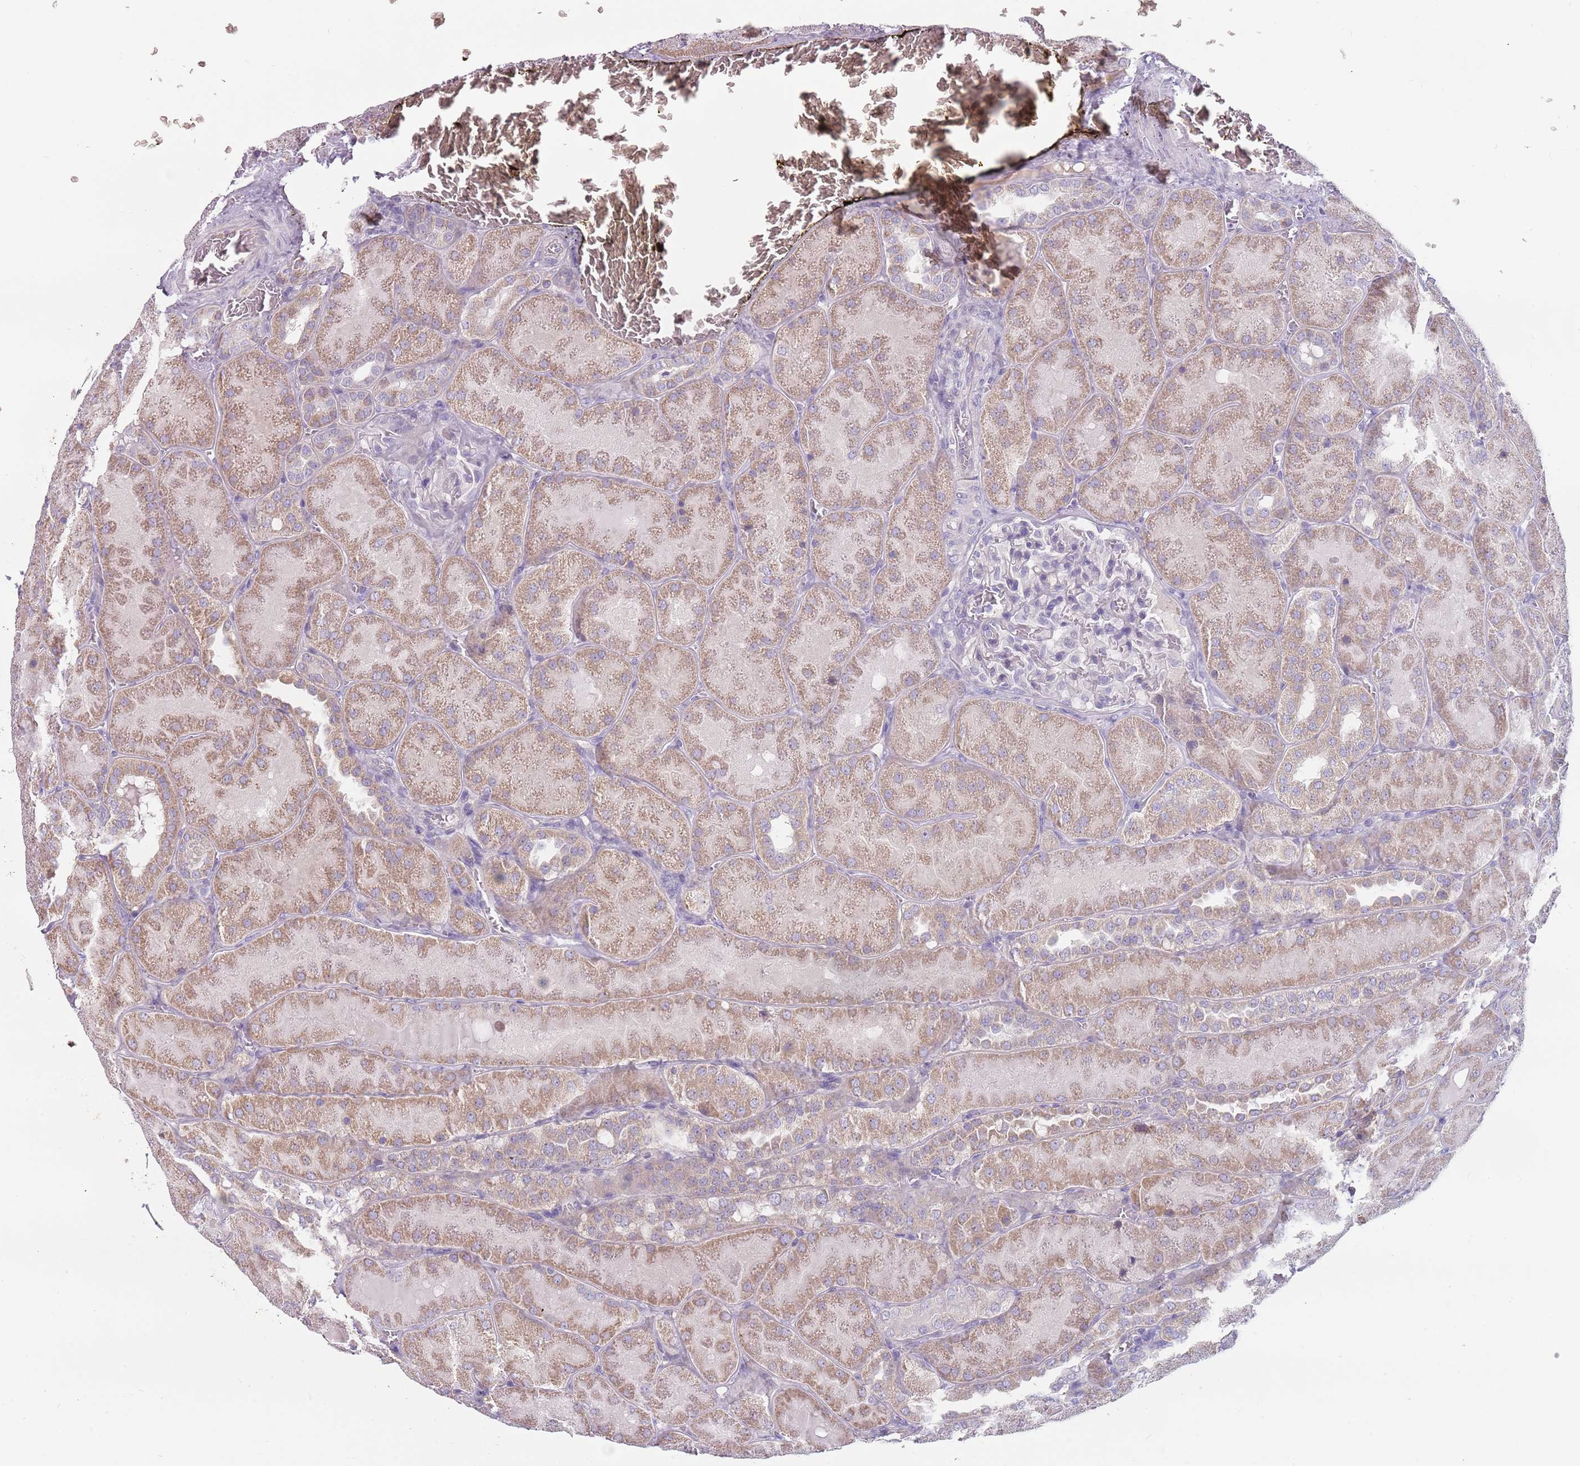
{"staining": {"intensity": "negative", "quantity": "none", "location": "none"}, "tissue": "kidney", "cell_type": "Cells in glomeruli", "image_type": "normal", "snomed": [{"axis": "morphology", "description": "Normal tissue, NOS"}, {"axis": "topography", "description": "Kidney"}], "caption": "IHC histopathology image of benign kidney: human kidney stained with DAB exhibits no significant protein positivity in cells in glomeruli. The staining is performed using DAB brown chromogen with nuclei counter-stained in using hematoxylin.", "gene": "DDX4", "patient": {"sex": "male", "age": 28}}